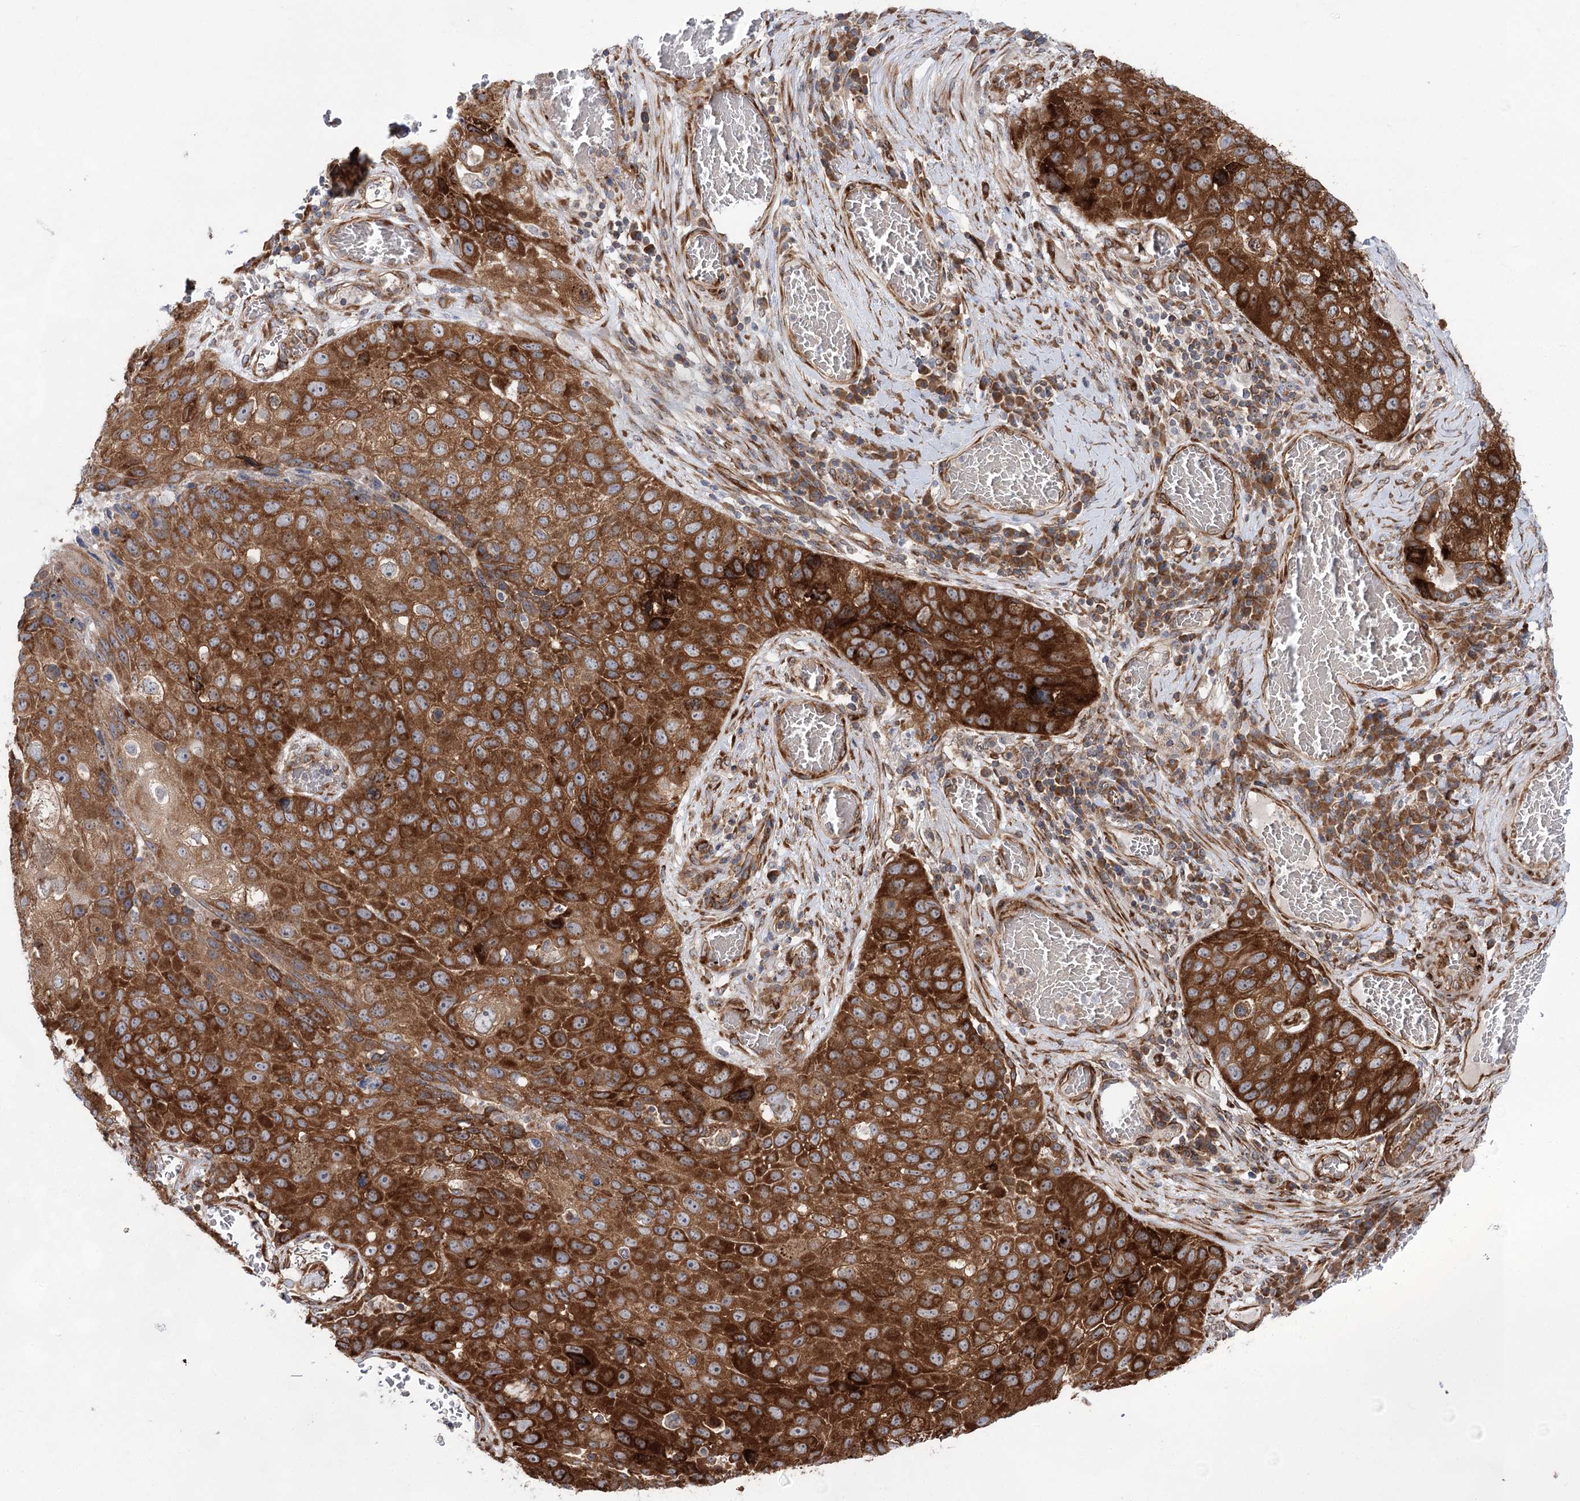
{"staining": {"intensity": "strong", "quantity": ">75%", "location": "cytoplasmic/membranous"}, "tissue": "lung cancer", "cell_type": "Tumor cells", "image_type": "cancer", "snomed": [{"axis": "morphology", "description": "Squamous cell carcinoma, NOS"}, {"axis": "topography", "description": "Lung"}], "caption": "Brown immunohistochemical staining in human lung cancer displays strong cytoplasmic/membranous staining in about >75% of tumor cells. (Stains: DAB (3,3'-diaminobenzidine) in brown, nuclei in blue, Microscopy: brightfield microscopy at high magnification).", "gene": "VWA2", "patient": {"sex": "male", "age": 61}}